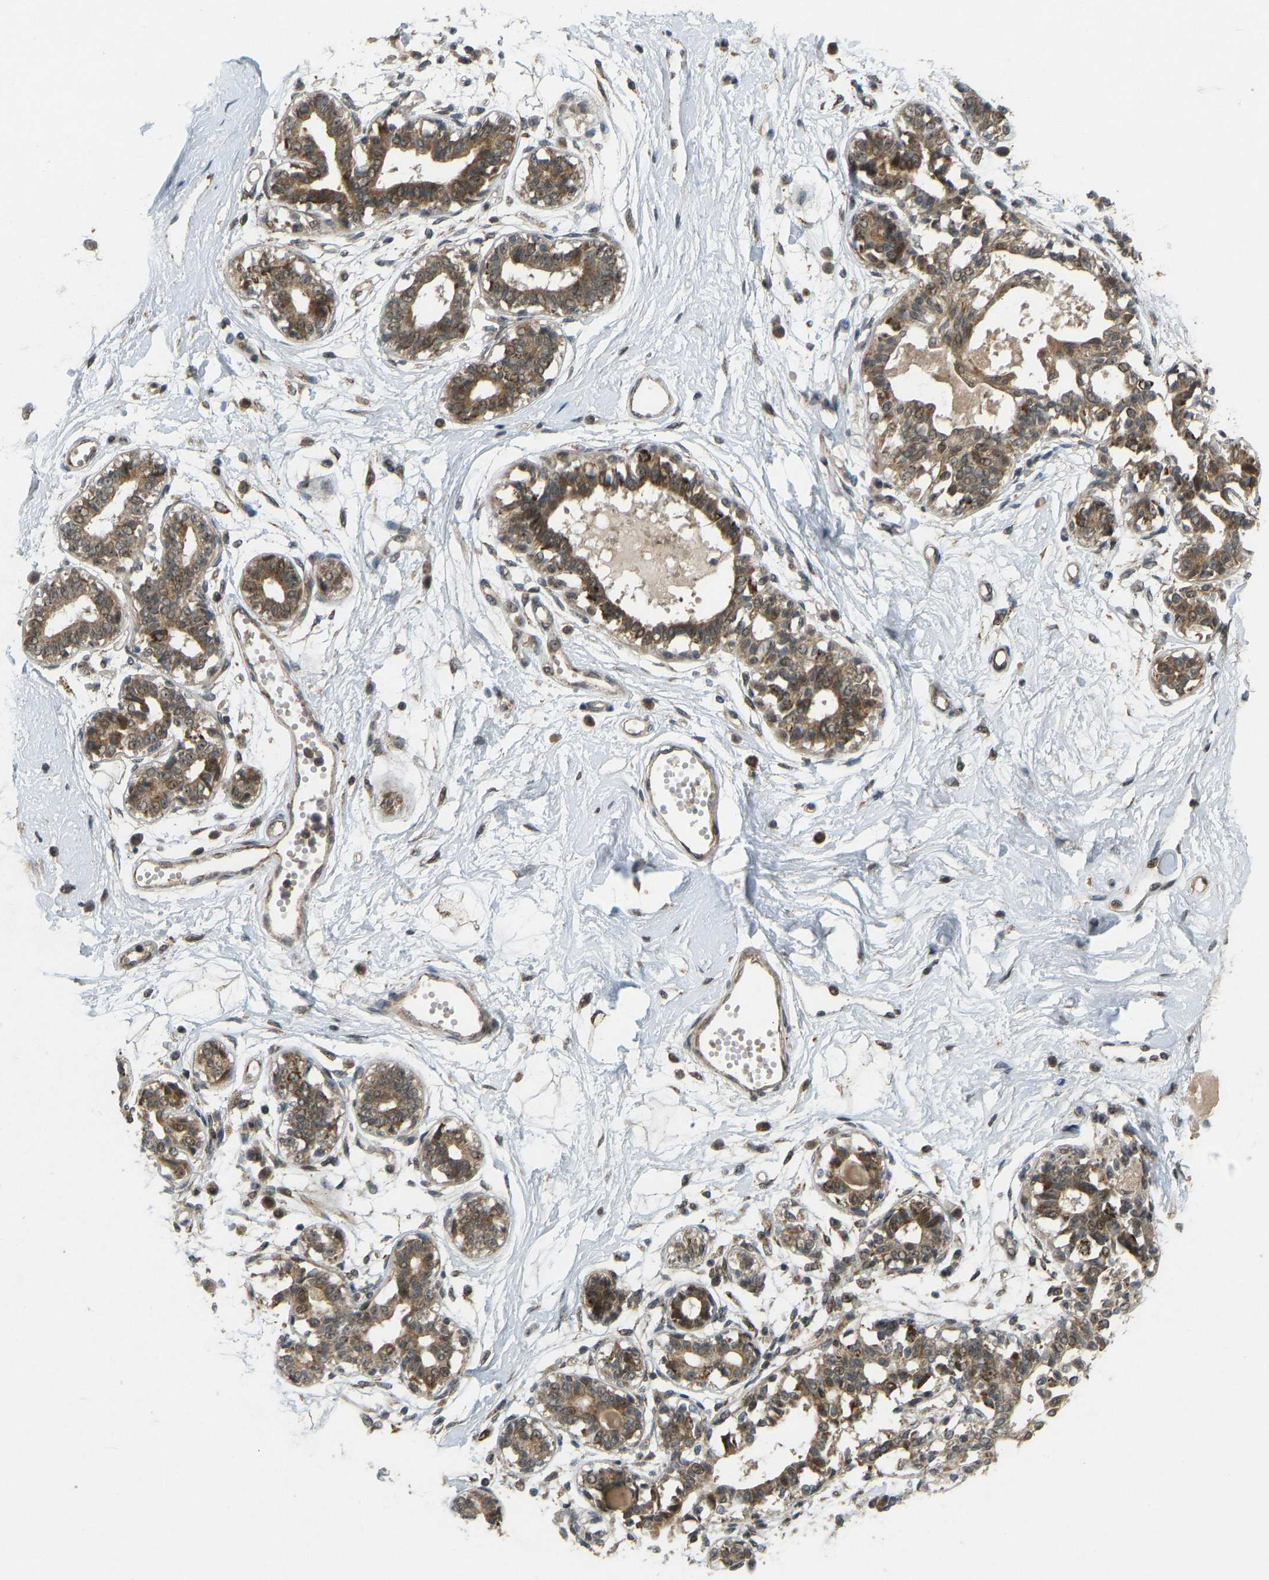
{"staining": {"intensity": "moderate", "quantity": ">75%", "location": "cytoplasmic/membranous"}, "tissue": "breast", "cell_type": "Adipocytes", "image_type": "normal", "snomed": [{"axis": "morphology", "description": "Normal tissue, NOS"}, {"axis": "topography", "description": "Breast"}], "caption": "Brown immunohistochemical staining in normal breast reveals moderate cytoplasmic/membranous positivity in approximately >75% of adipocytes. The staining was performed using DAB (3,3'-diaminobenzidine), with brown indicating positive protein expression. Nuclei are stained blue with hematoxylin.", "gene": "ACADS", "patient": {"sex": "female", "age": 45}}